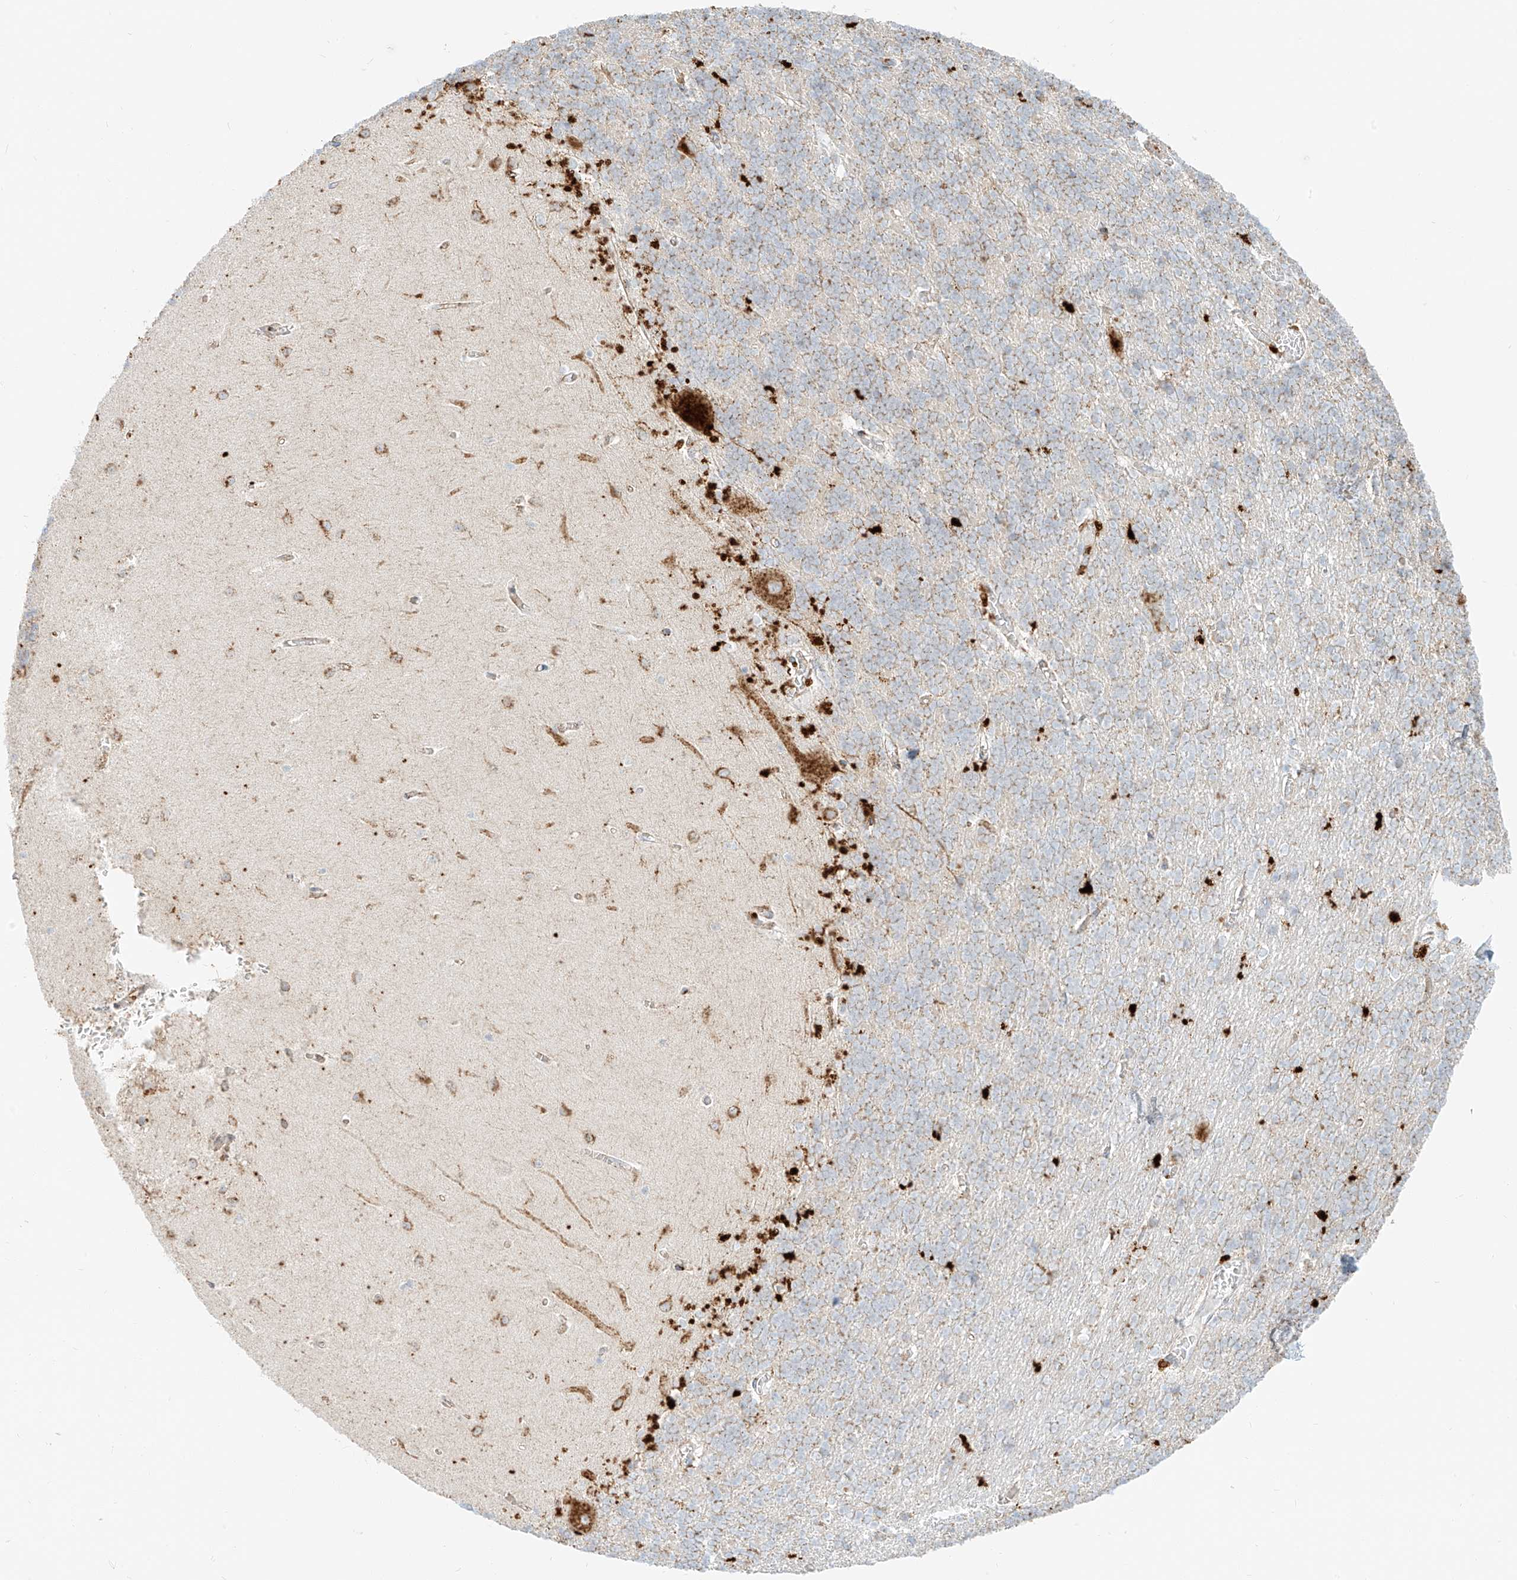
{"staining": {"intensity": "negative", "quantity": "none", "location": "none"}, "tissue": "cerebellum", "cell_type": "Cells in granular layer", "image_type": "normal", "snomed": [{"axis": "morphology", "description": "Normal tissue, NOS"}, {"axis": "topography", "description": "Cerebellum"}], "caption": "IHC of normal human cerebellum demonstrates no positivity in cells in granular layer. The staining is performed using DAB (3,3'-diaminobenzidine) brown chromogen with nuclei counter-stained in using hematoxylin.", "gene": "SLC35F6", "patient": {"sex": "male", "age": 37}}